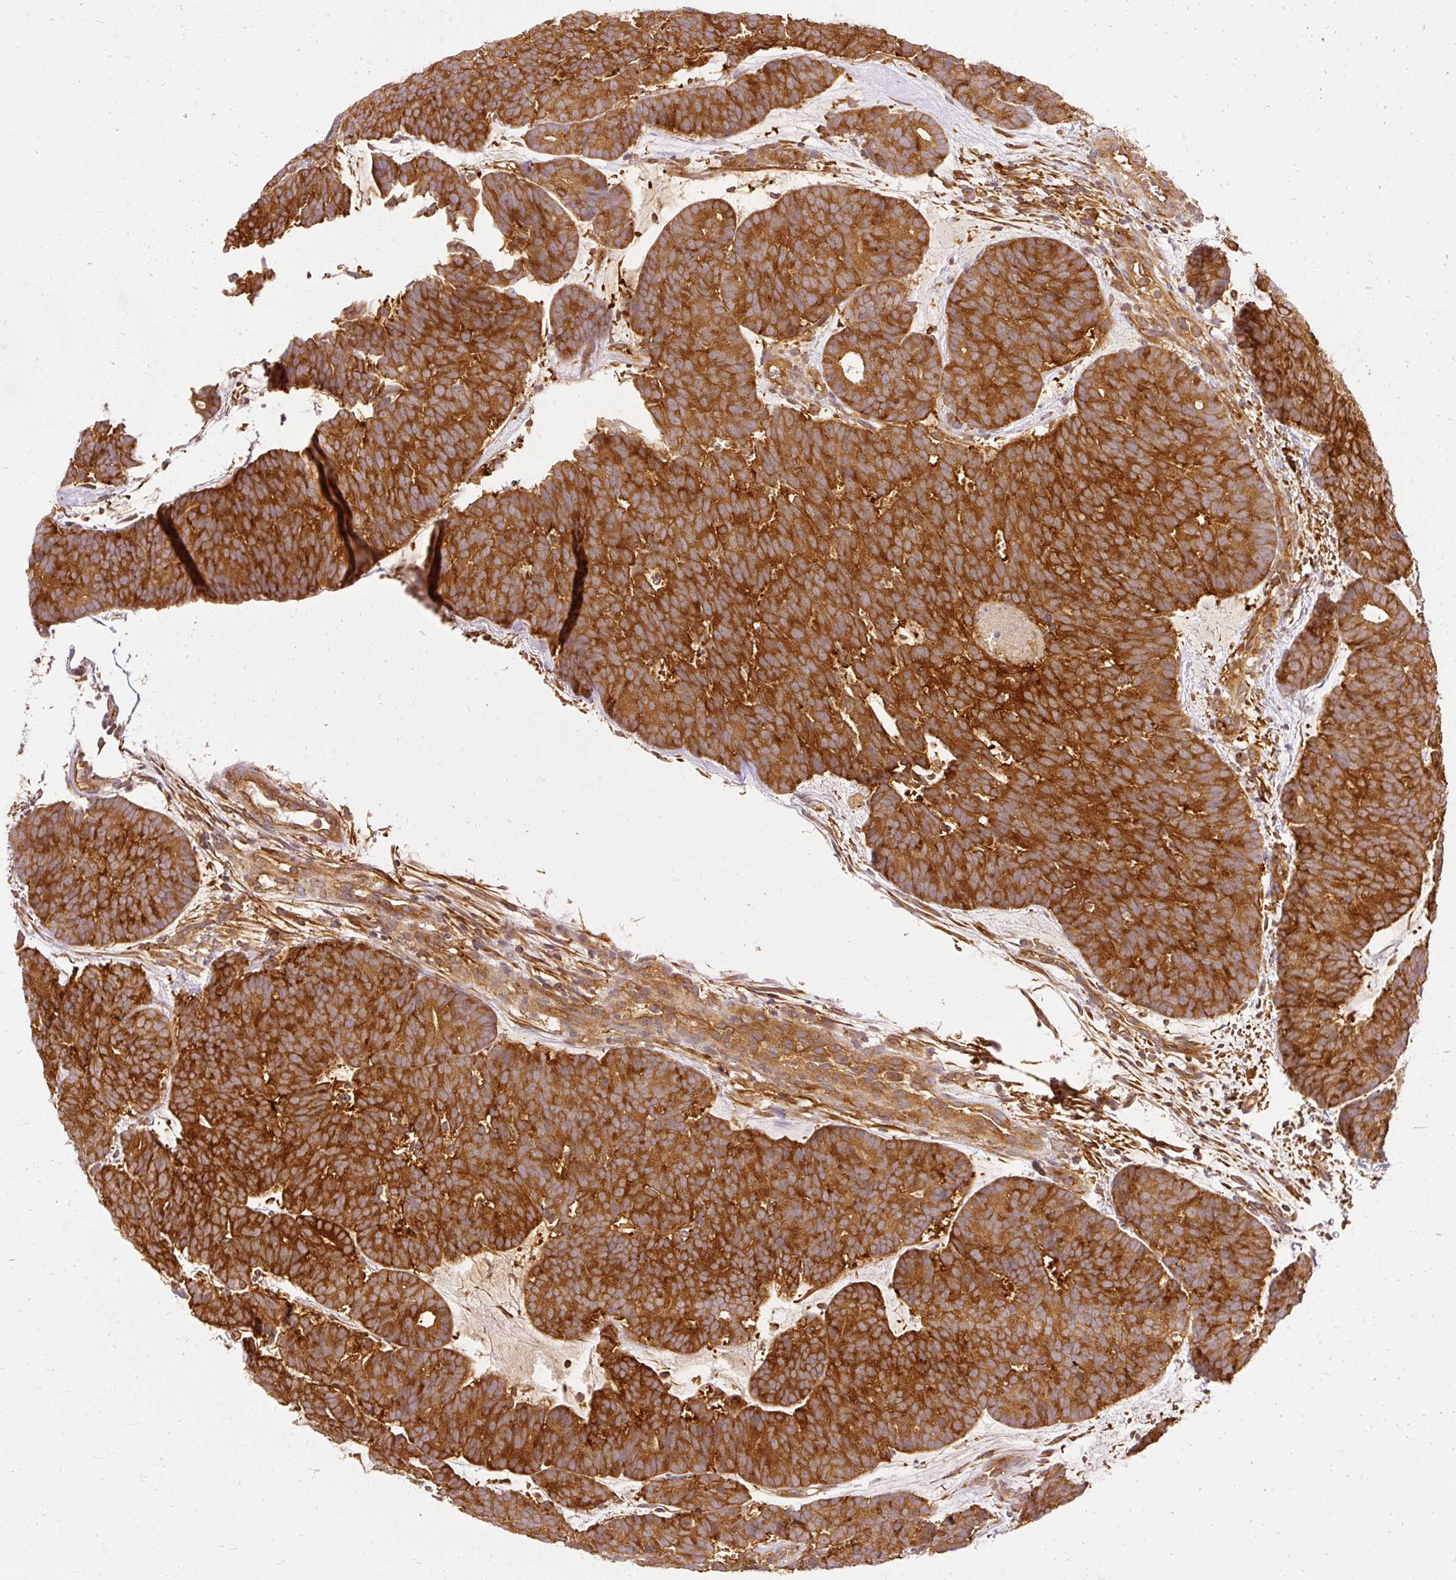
{"staining": {"intensity": "strong", "quantity": ">75%", "location": "cytoplasmic/membranous"}, "tissue": "head and neck cancer", "cell_type": "Tumor cells", "image_type": "cancer", "snomed": [{"axis": "morphology", "description": "Adenocarcinoma, NOS"}, {"axis": "topography", "description": "Head-Neck"}], "caption": "Head and neck adenocarcinoma tissue shows strong cytoplasmic/membranous staining in about >75% of tumor cells", "gene": "ARMH3", "patient": {"sex": "female", "age": 81}}